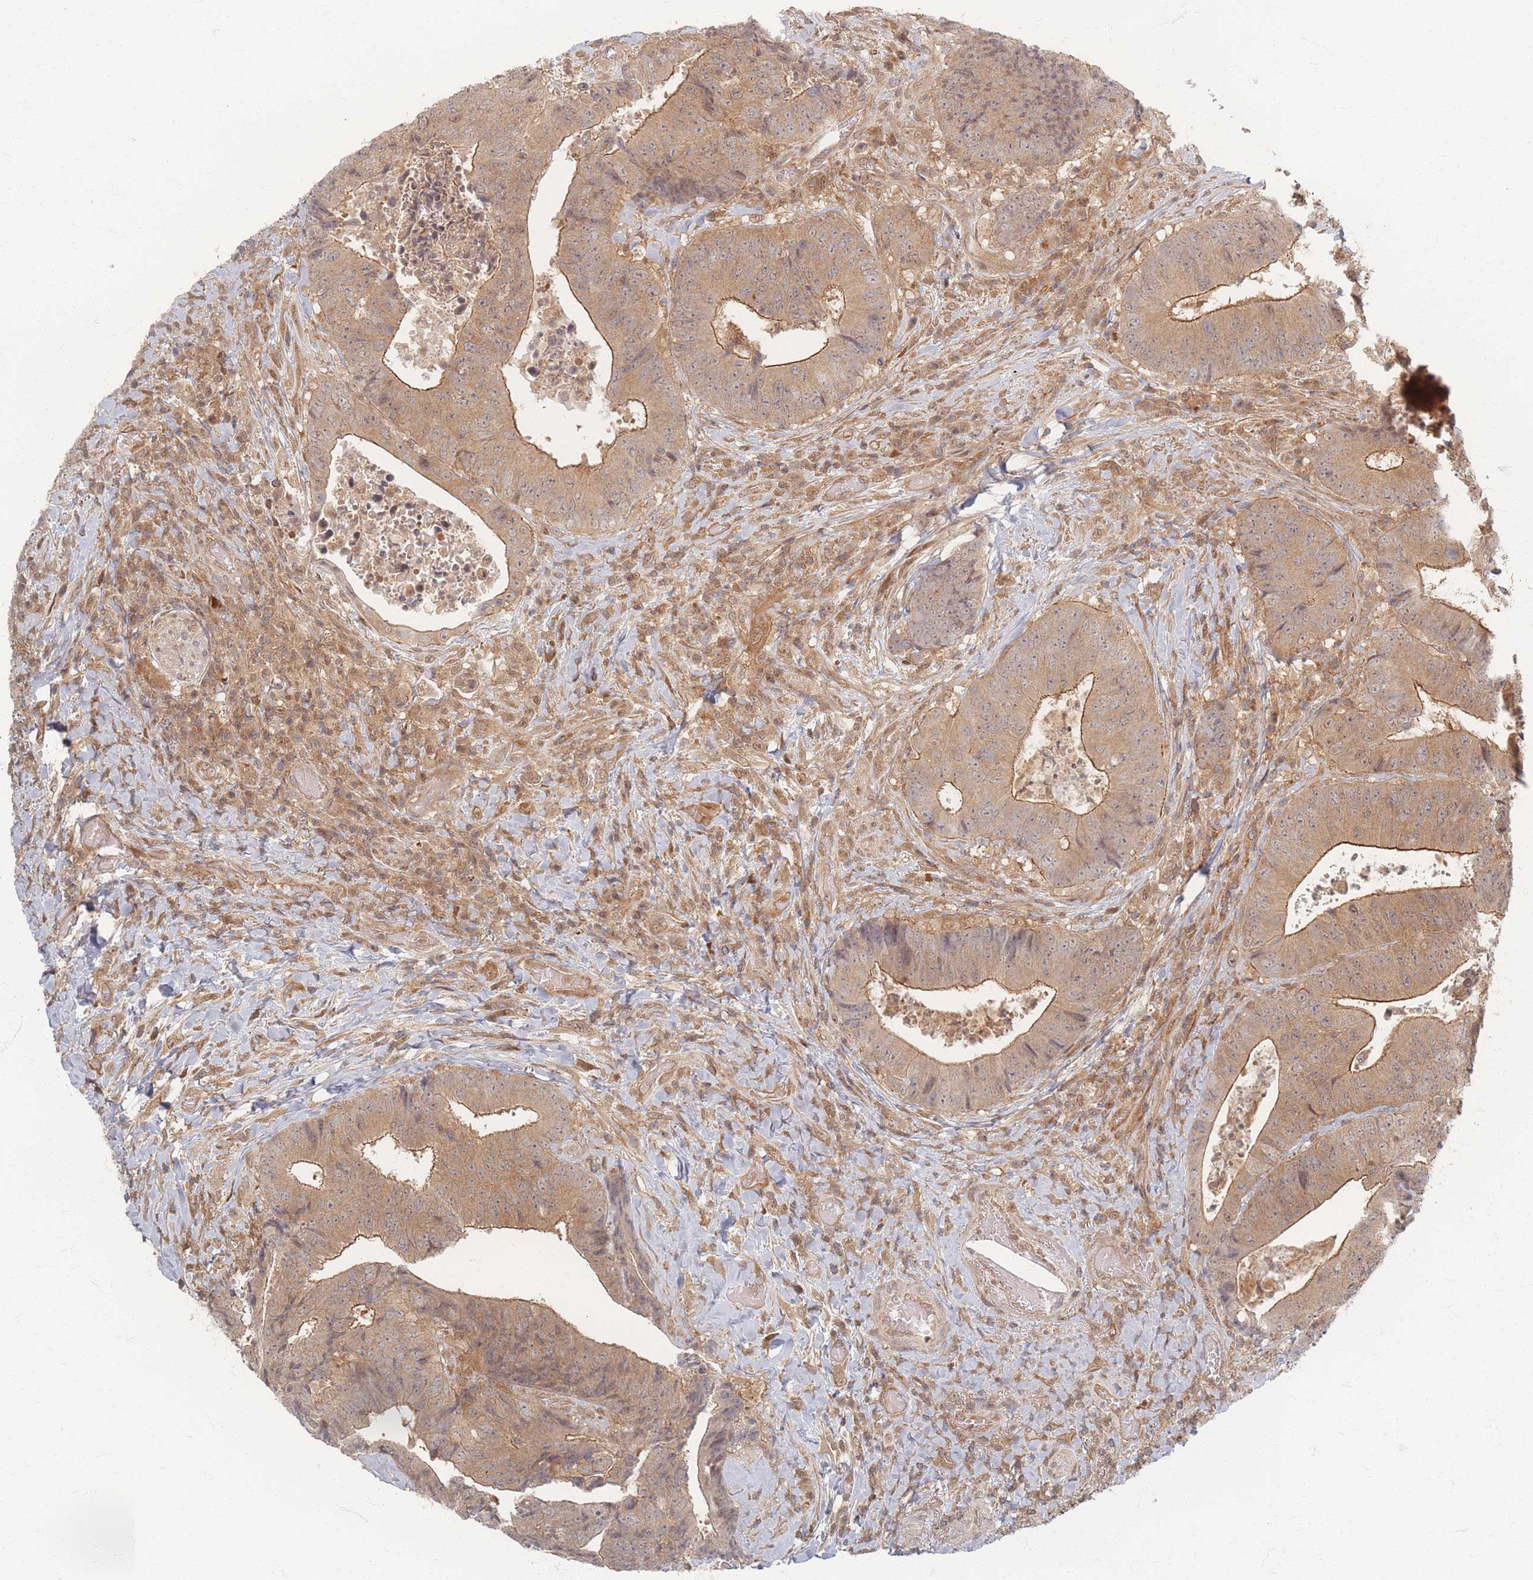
{"staining": {"intensity": "moderate", "quantity": ">75%", "location": "cytoplasmic/membranous"}, "tissue": "colorectal cancer", "cell_type": "Tumor cells", "image_type": "cancer", "snomed": [{"axis": "morphology", "description": "Adenocarcinoma, NOS"}, {"axis": "topography", "description": "Rectum"}], "caption": "Brown immunohistochemical staining in human colorectal cancer (adenocarcinoma) exhibits moderate cytoplasmic/membranous expression in about >75% of tumor cells.", "gene": "PSMD9", "patient": {"sex": "male", "age": 72}}